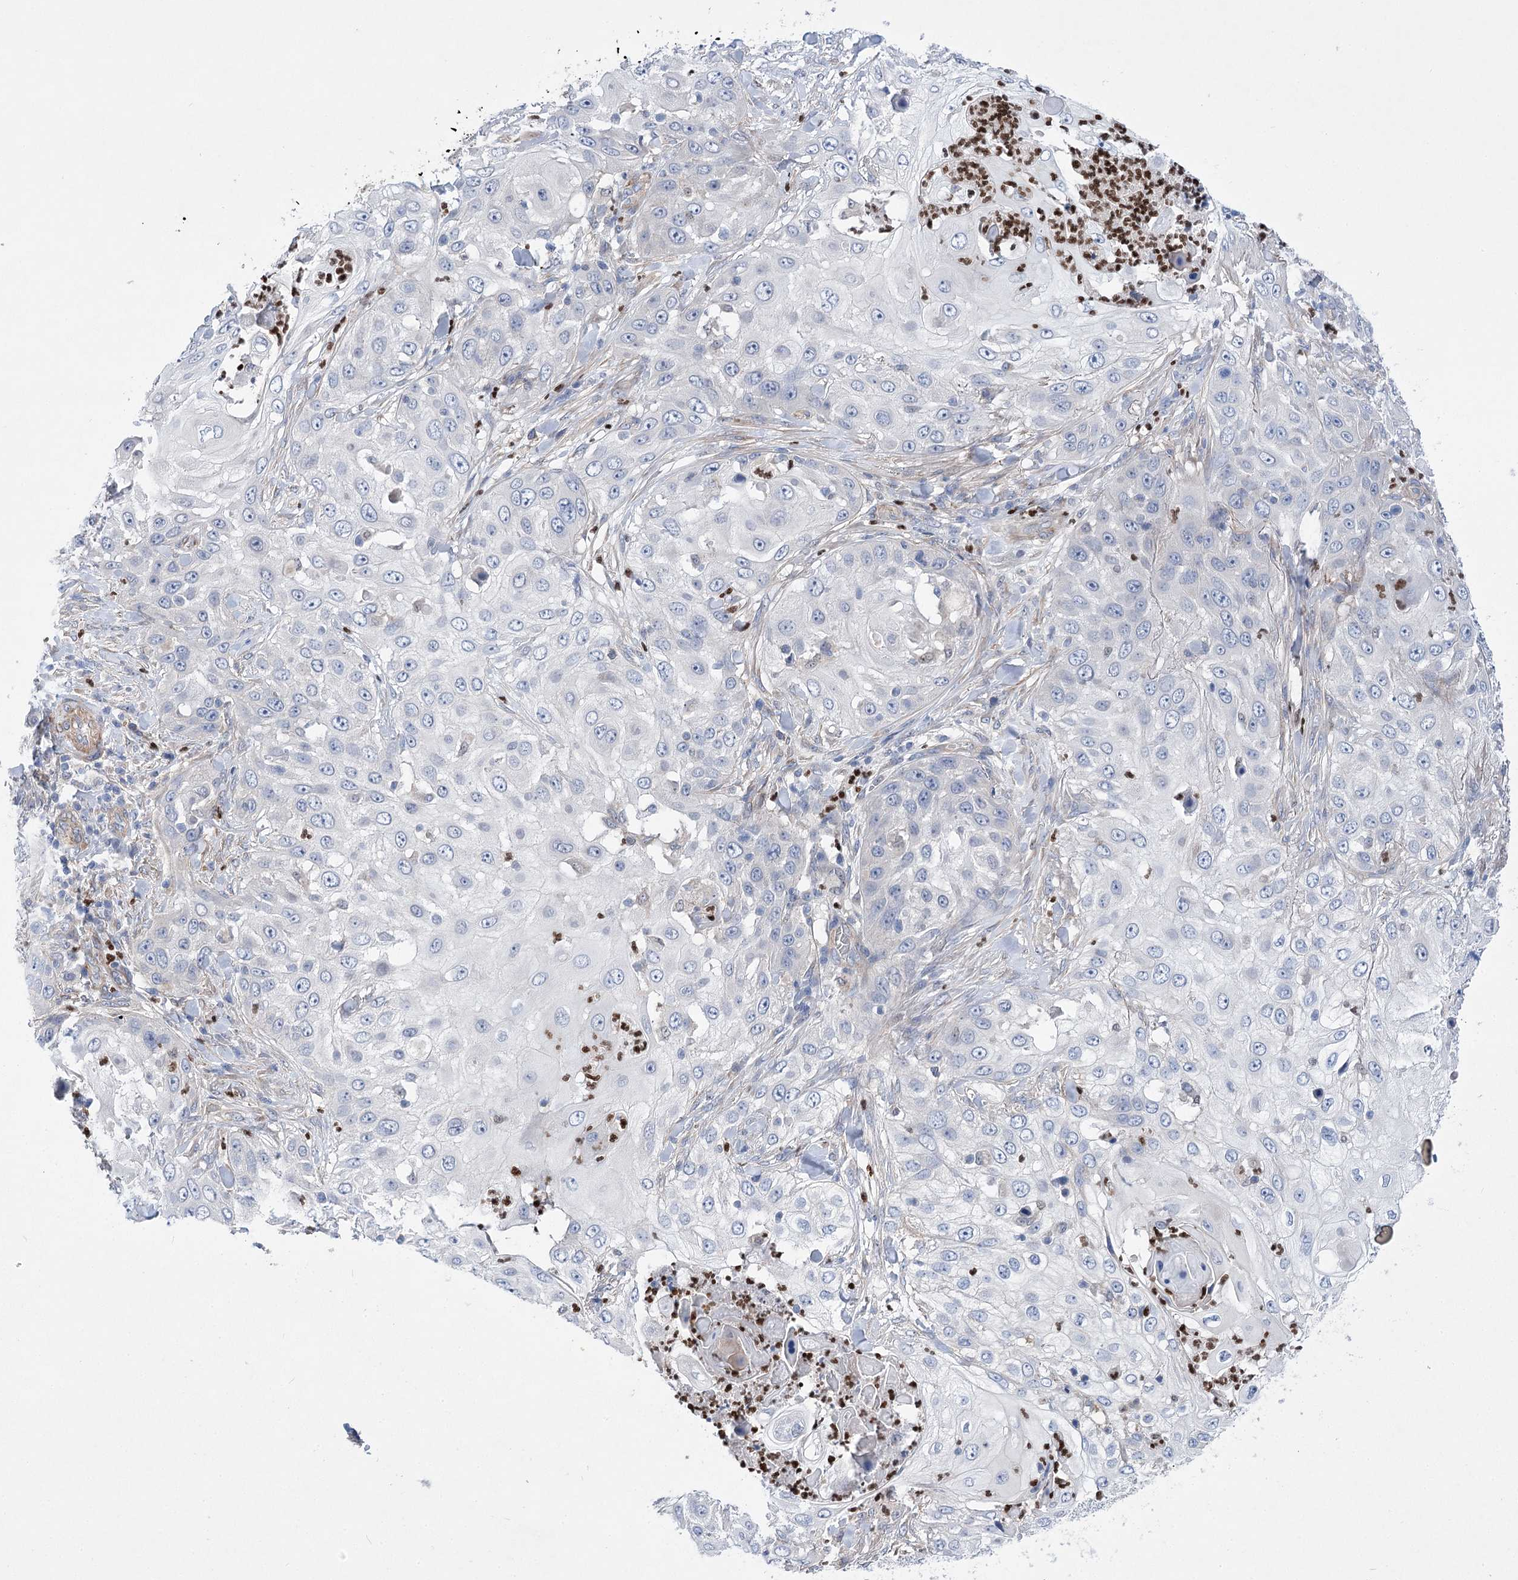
{"staining": {"intensity": "negative", "quantity": "none", "location": "none"}, "tissue": "skin cancer", "cell_type": "Tumor cells", "image_type": "cancer", "snomed": [{"axis": "morphology", "description": "Squamous cell carcinoma, NOS"}, {"axis": "topography", "description": "Skin"}], "caption": "An immunohistochemistry histopathology image of squamous cell carcinoma (skin) is shown. There is no staining in tumor cells of squamous cell carcinoma (skin).", "gene": "THAP6", "patient": {"sex": "female", "age": 44}}